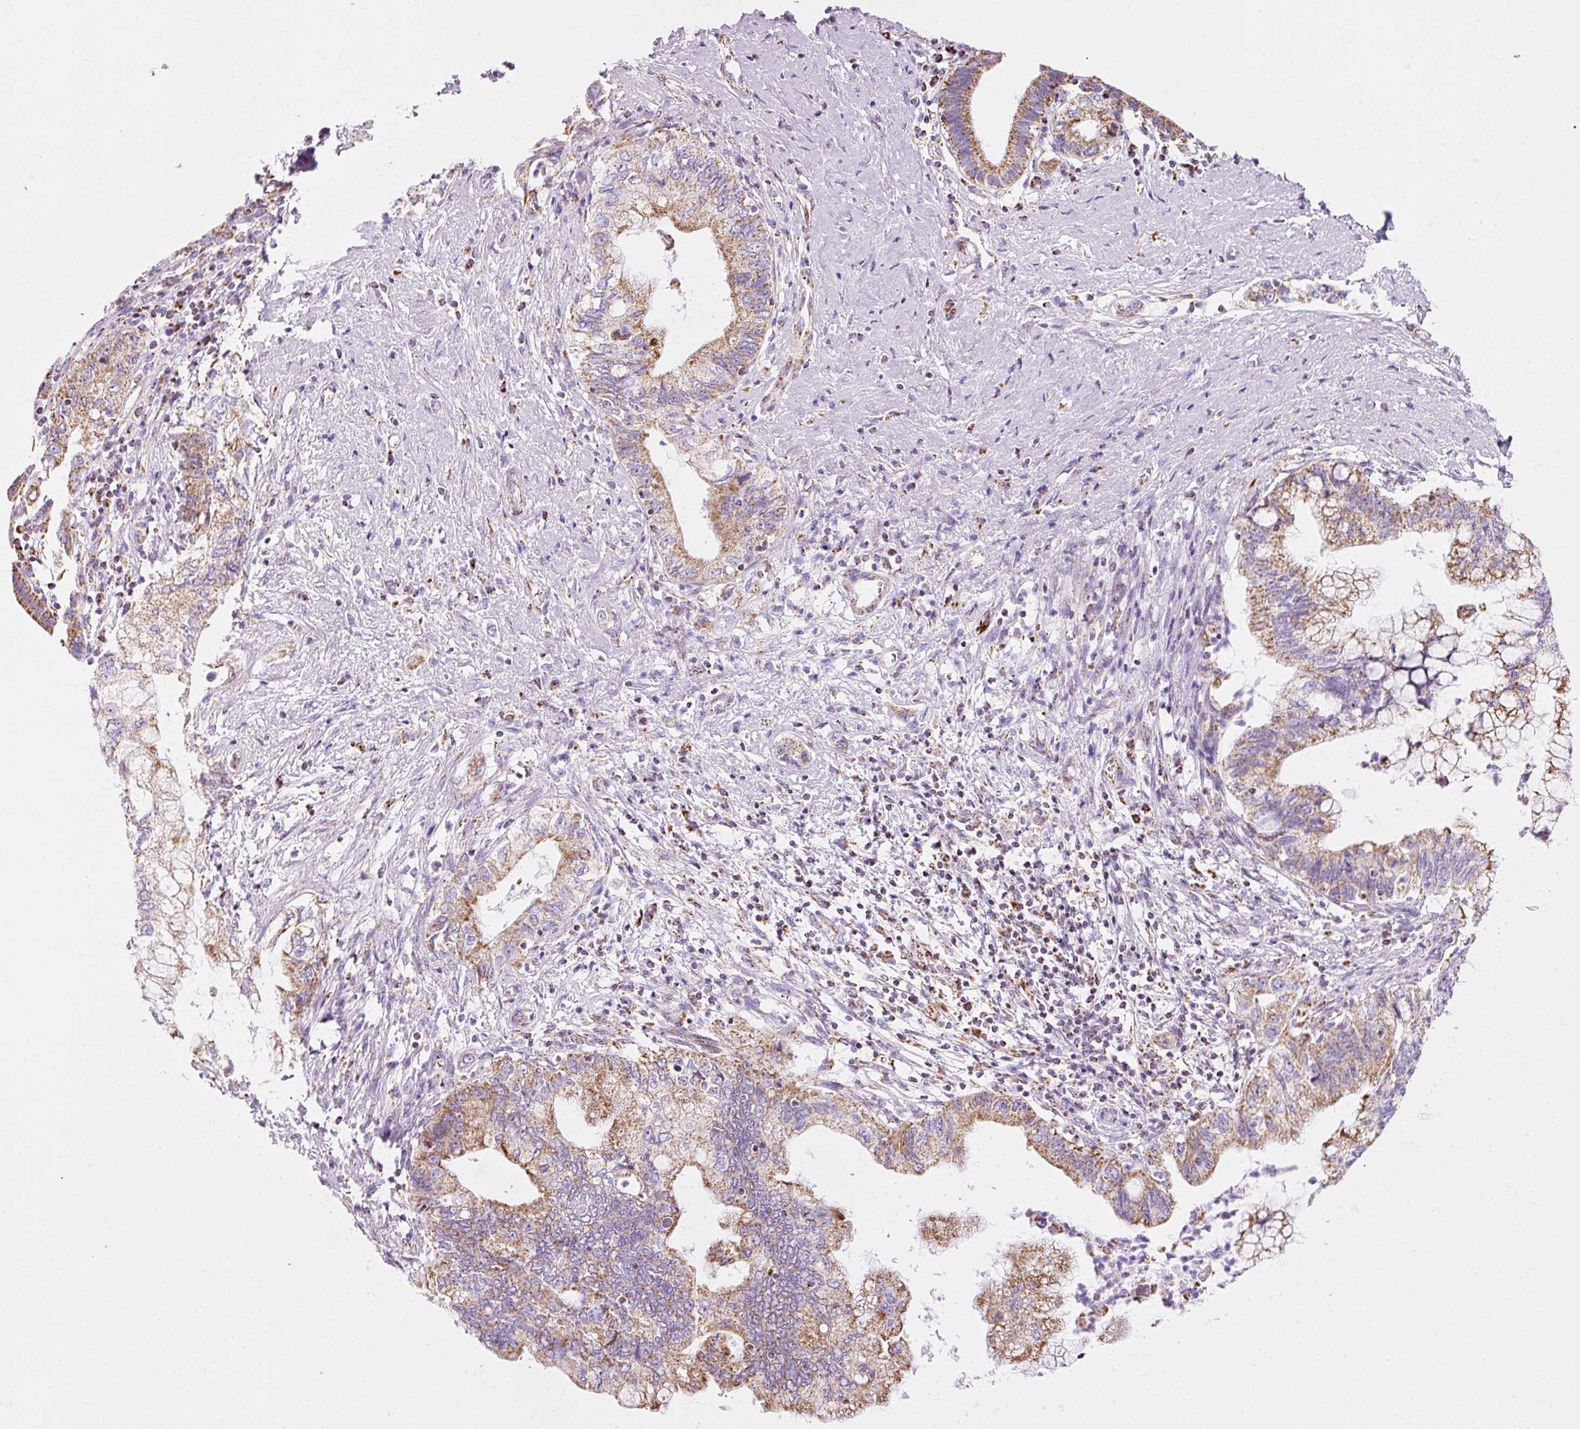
{"staining": {"intensity": "moderate", "quantity": ">75%", "location": "cytoplasmic/membranous"}, "tissue": "pancreatic cancer", "cell_type": "Tumor cells", "image_type": "cancer", "snomed": [{"axis": "morphology", "description": "Adenocarcinoma, NOS"}, {"axis": "topography", "description": "Pancreas"}], "caption": "Pancreatic cancer (adenocarcinoma) stained with immunohistochemistry (IHC) demonstrates moderate cytoplasmic/membranous staining in approximately >75% of tumor cells.", "gene": "ATP5PO", "patient": {"sex": "female", "age": 73}}